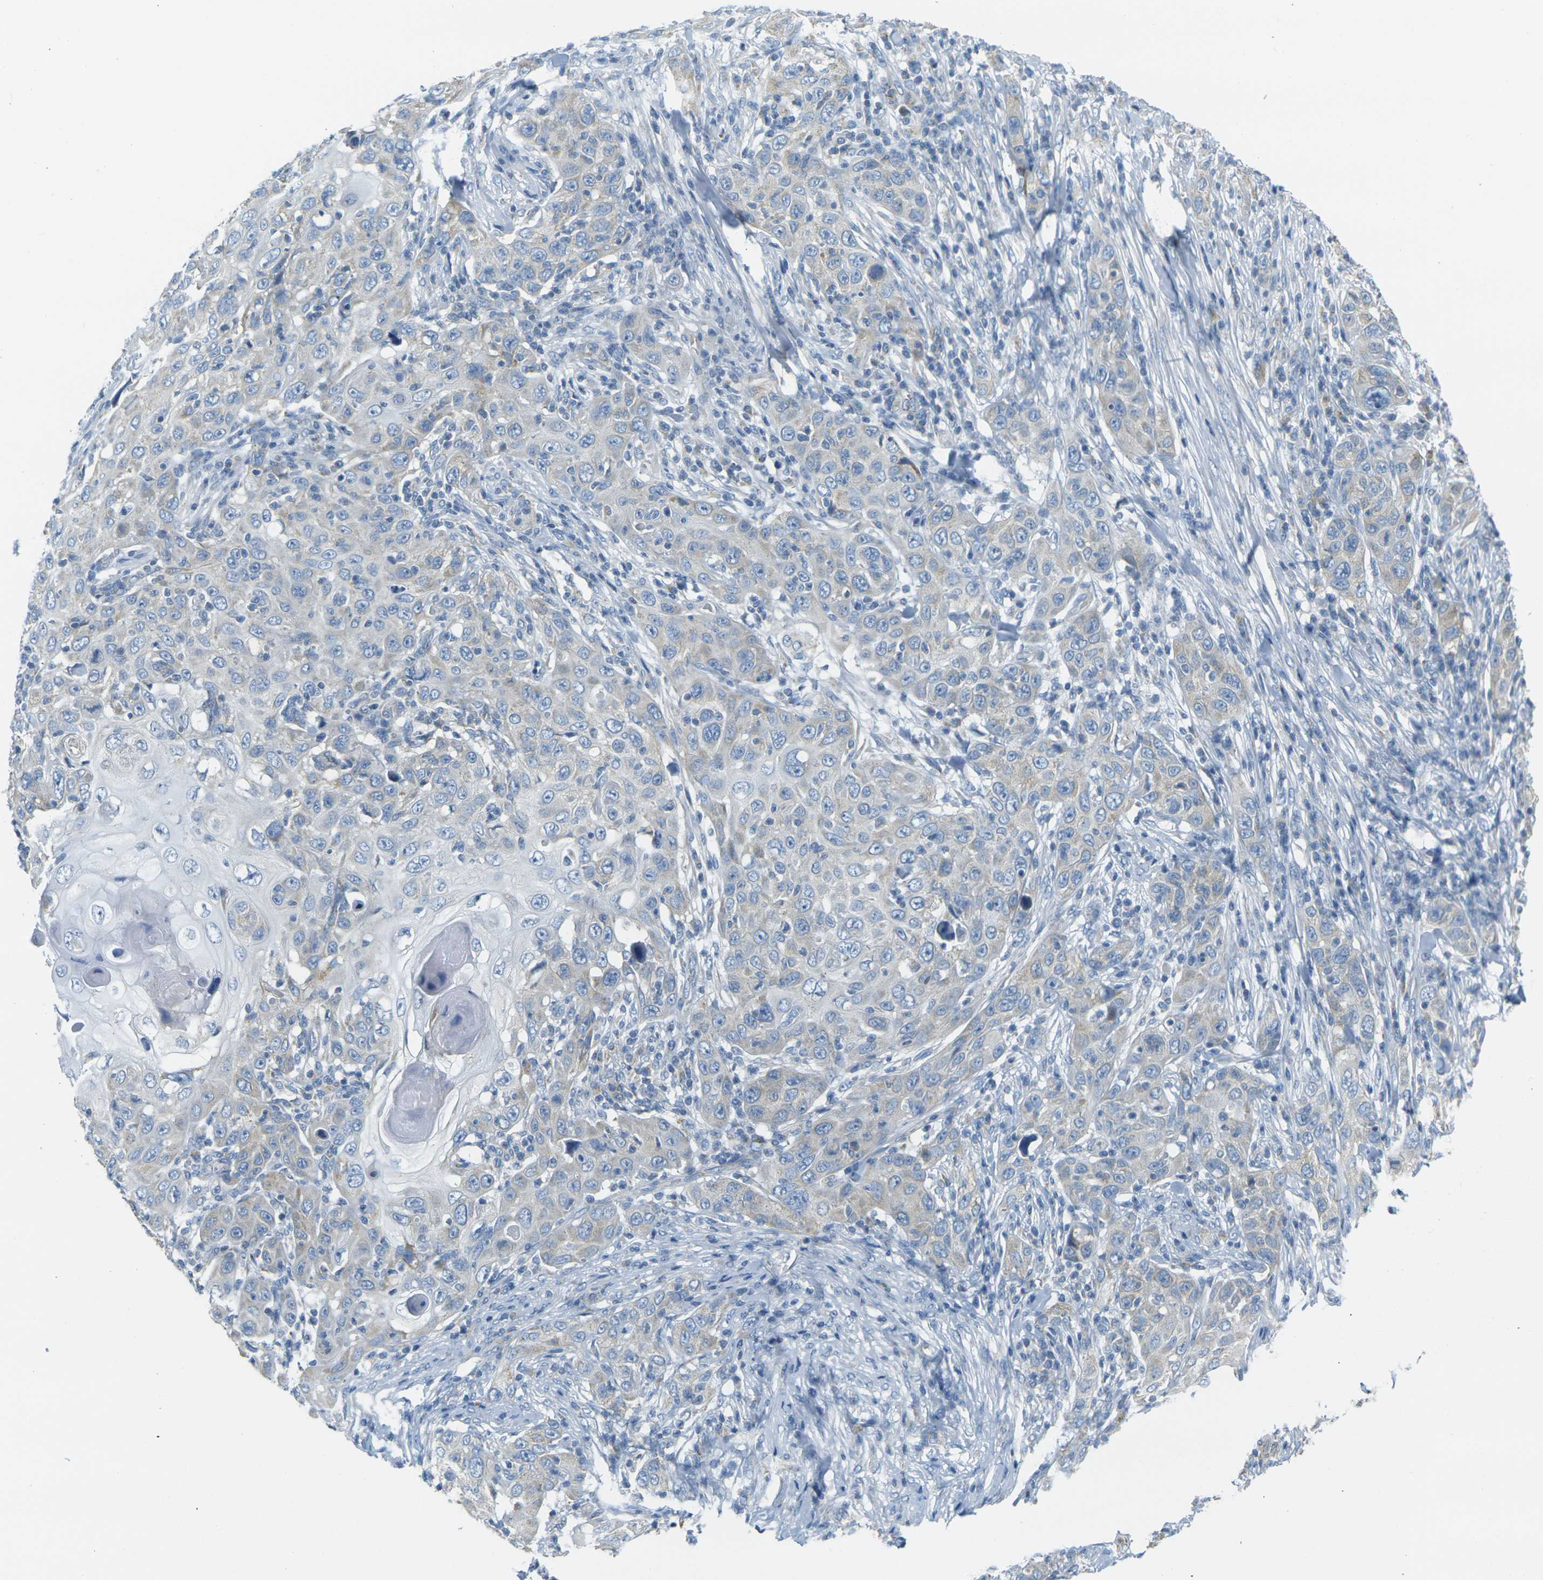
{"staining": {"intensity": "weak", "quantity": "<25%", "location": "cytoplasmic/membranous"}, "tissue": "skin cancer", "cell_type": "Tumor cells", "image_type": "cancer", "snomed": [{"axis": "morphology", "description": "Squamous cell carcinoma, NOS"}, {"axis": "topography", "description": "Skin"}], "caption": "Immunohistochemistry (IHC) micrograph of human skin cancer (squamous cell carcinoma) stained for a protein (brown), which exhibits no staining in tumor cells.", "gene": "PARD6B", "patient": {"sex": "female", "age": 88}}